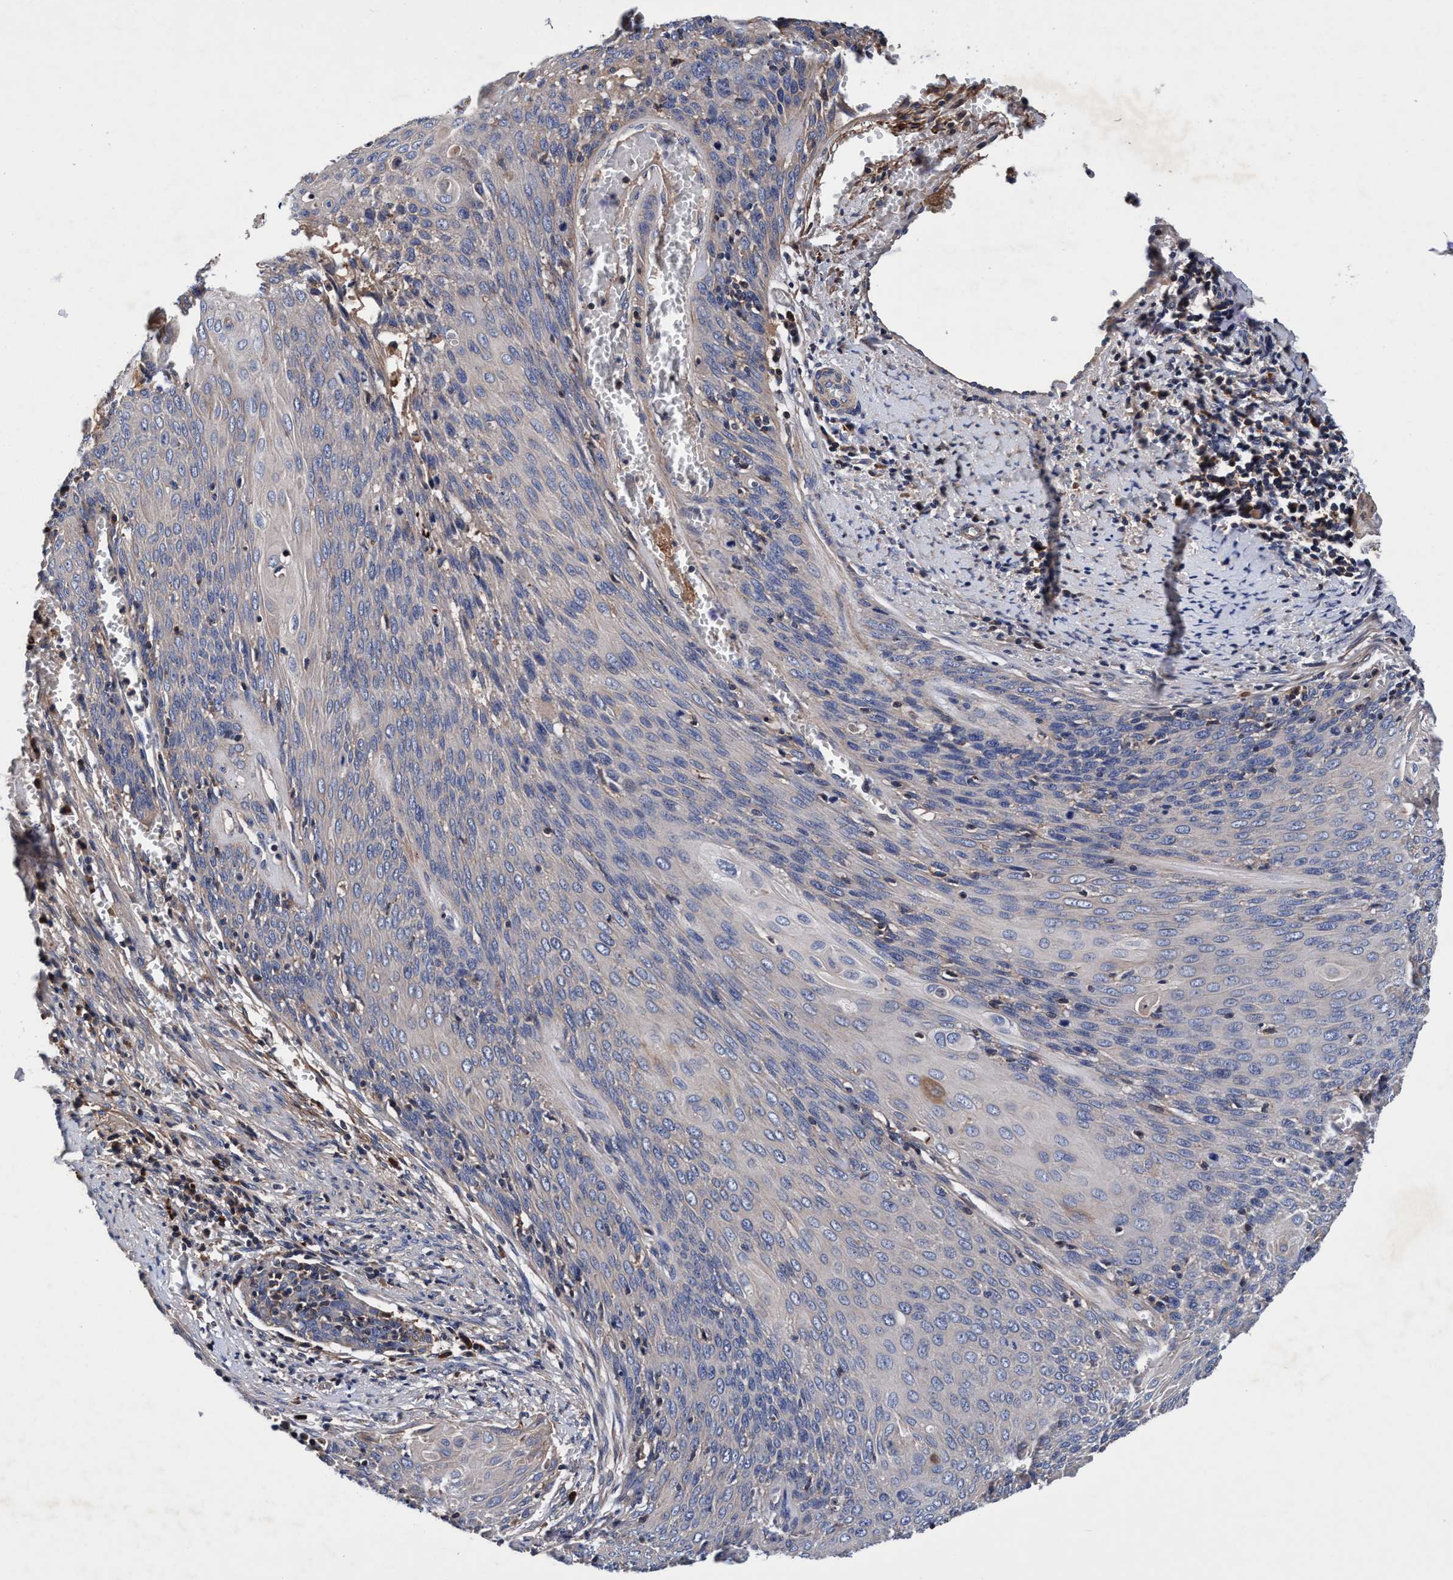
{"staining": {"intensity": "negative", "quantity": "none", "location": "none"}, "tissue": "cervical cancer", "cell_type": "Tumor cells", "image_type": "cancer", "snomed": [{"axis": "morphology", "description": "Squamous cell carcinoma, NOS"}, {"axis": "topography", "description": "Cervix"}], "caption": "Tumor cells are negative for brown protein staining in cervical cancer.", "gene": "RNF208", "patient": {"sex": "female", "age": 39}}